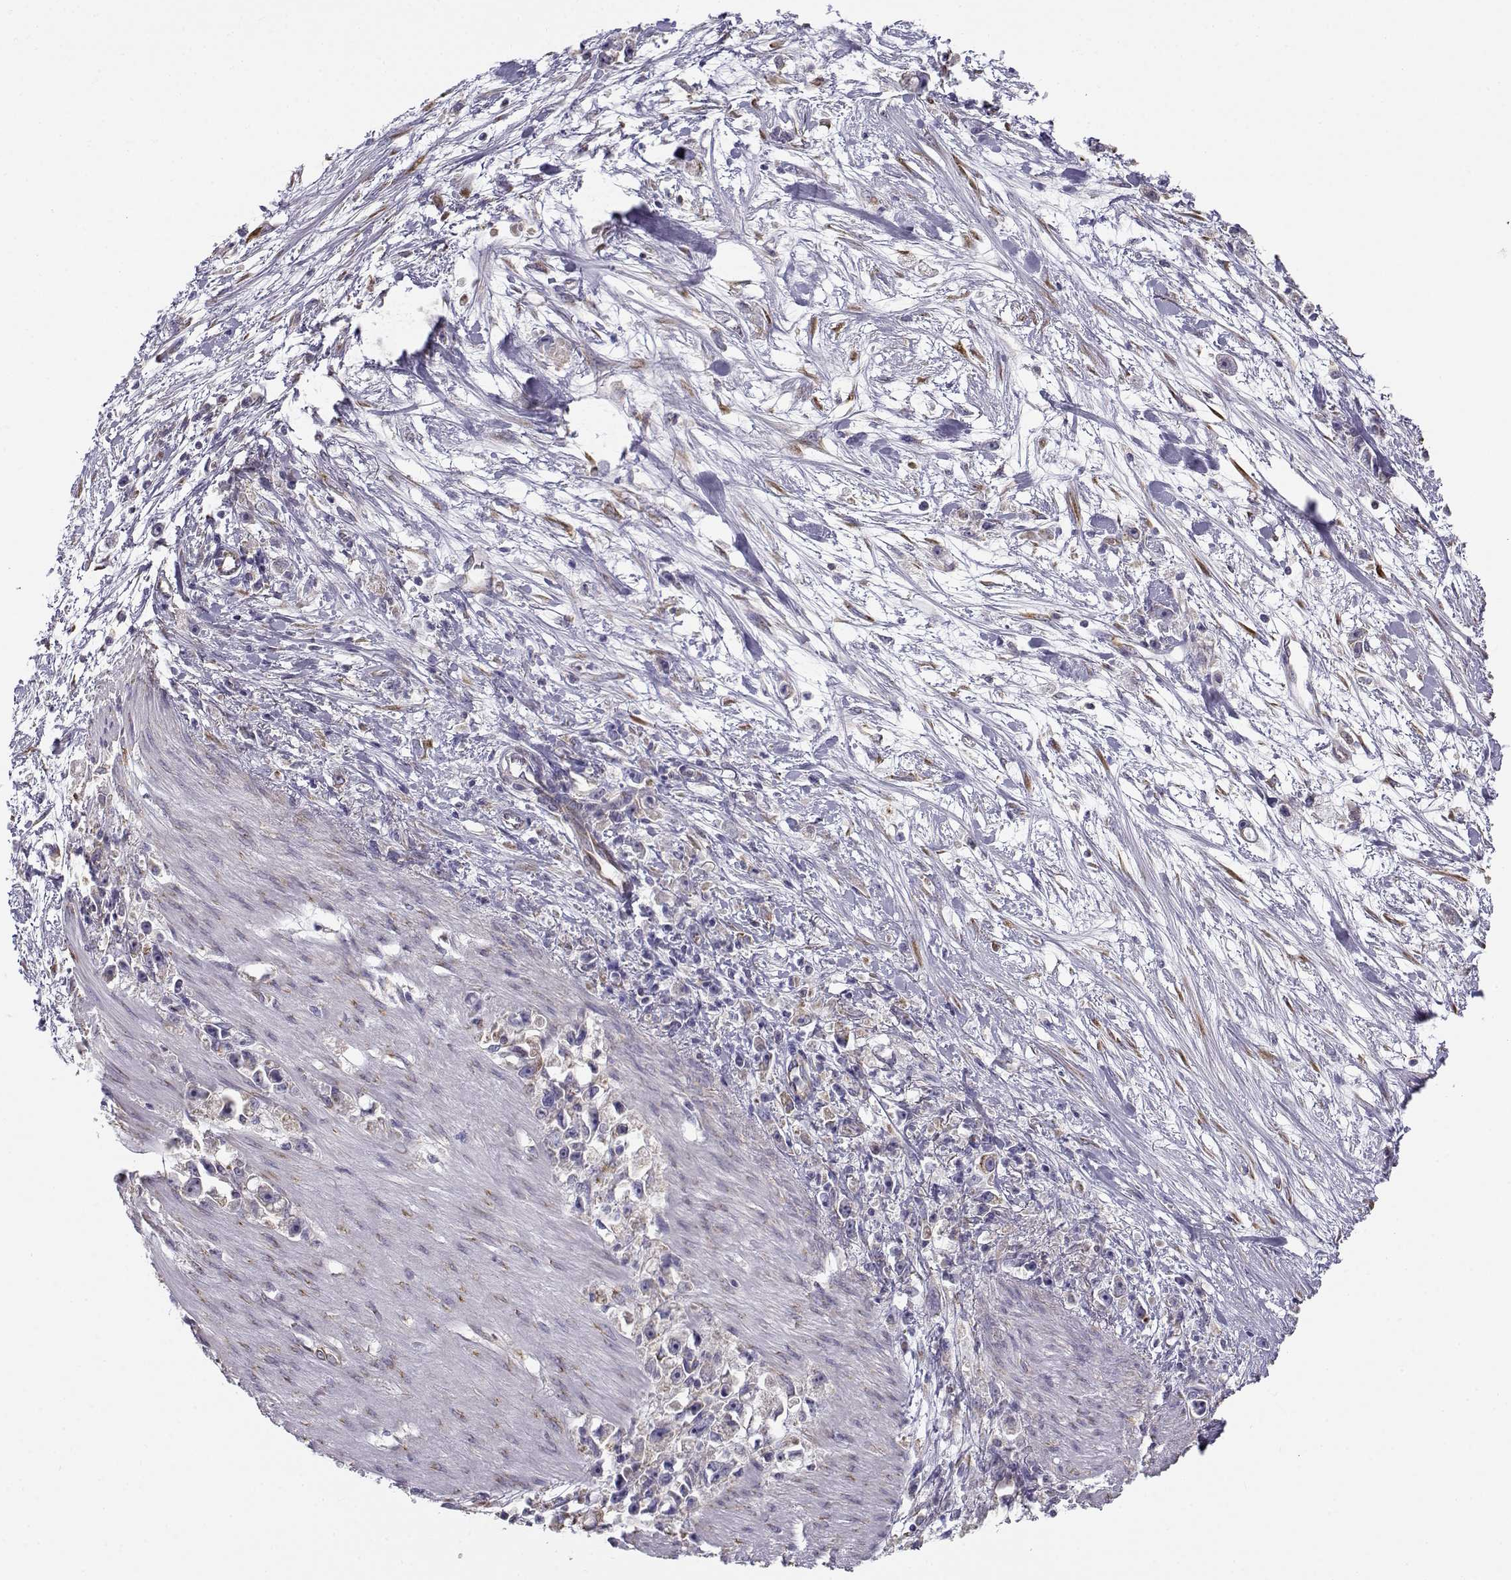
{"staining": {"intensity": "weak", "quantity": "<25%", "location": "cytoplasmic/membranous"}, "tissue": "stomach cancer", "cell_type": "Tumor cells", "image_type": "cancer", "snomed": [{"axis": "morphology", "description": "Adenocarcinoma, NOS"}, {"axis": "topography", "description": "Stomach"}], "caption": "A high-resolution image shows IHC staining of stomach cancer, which demonstrates no significant positivity in tumor cells. The staining is performed using DAB brown chromogen with nuclei counter-stained in using hematoxylin.", "gene": "BEND6", "patient": {"sex": "female", "age": 59}}